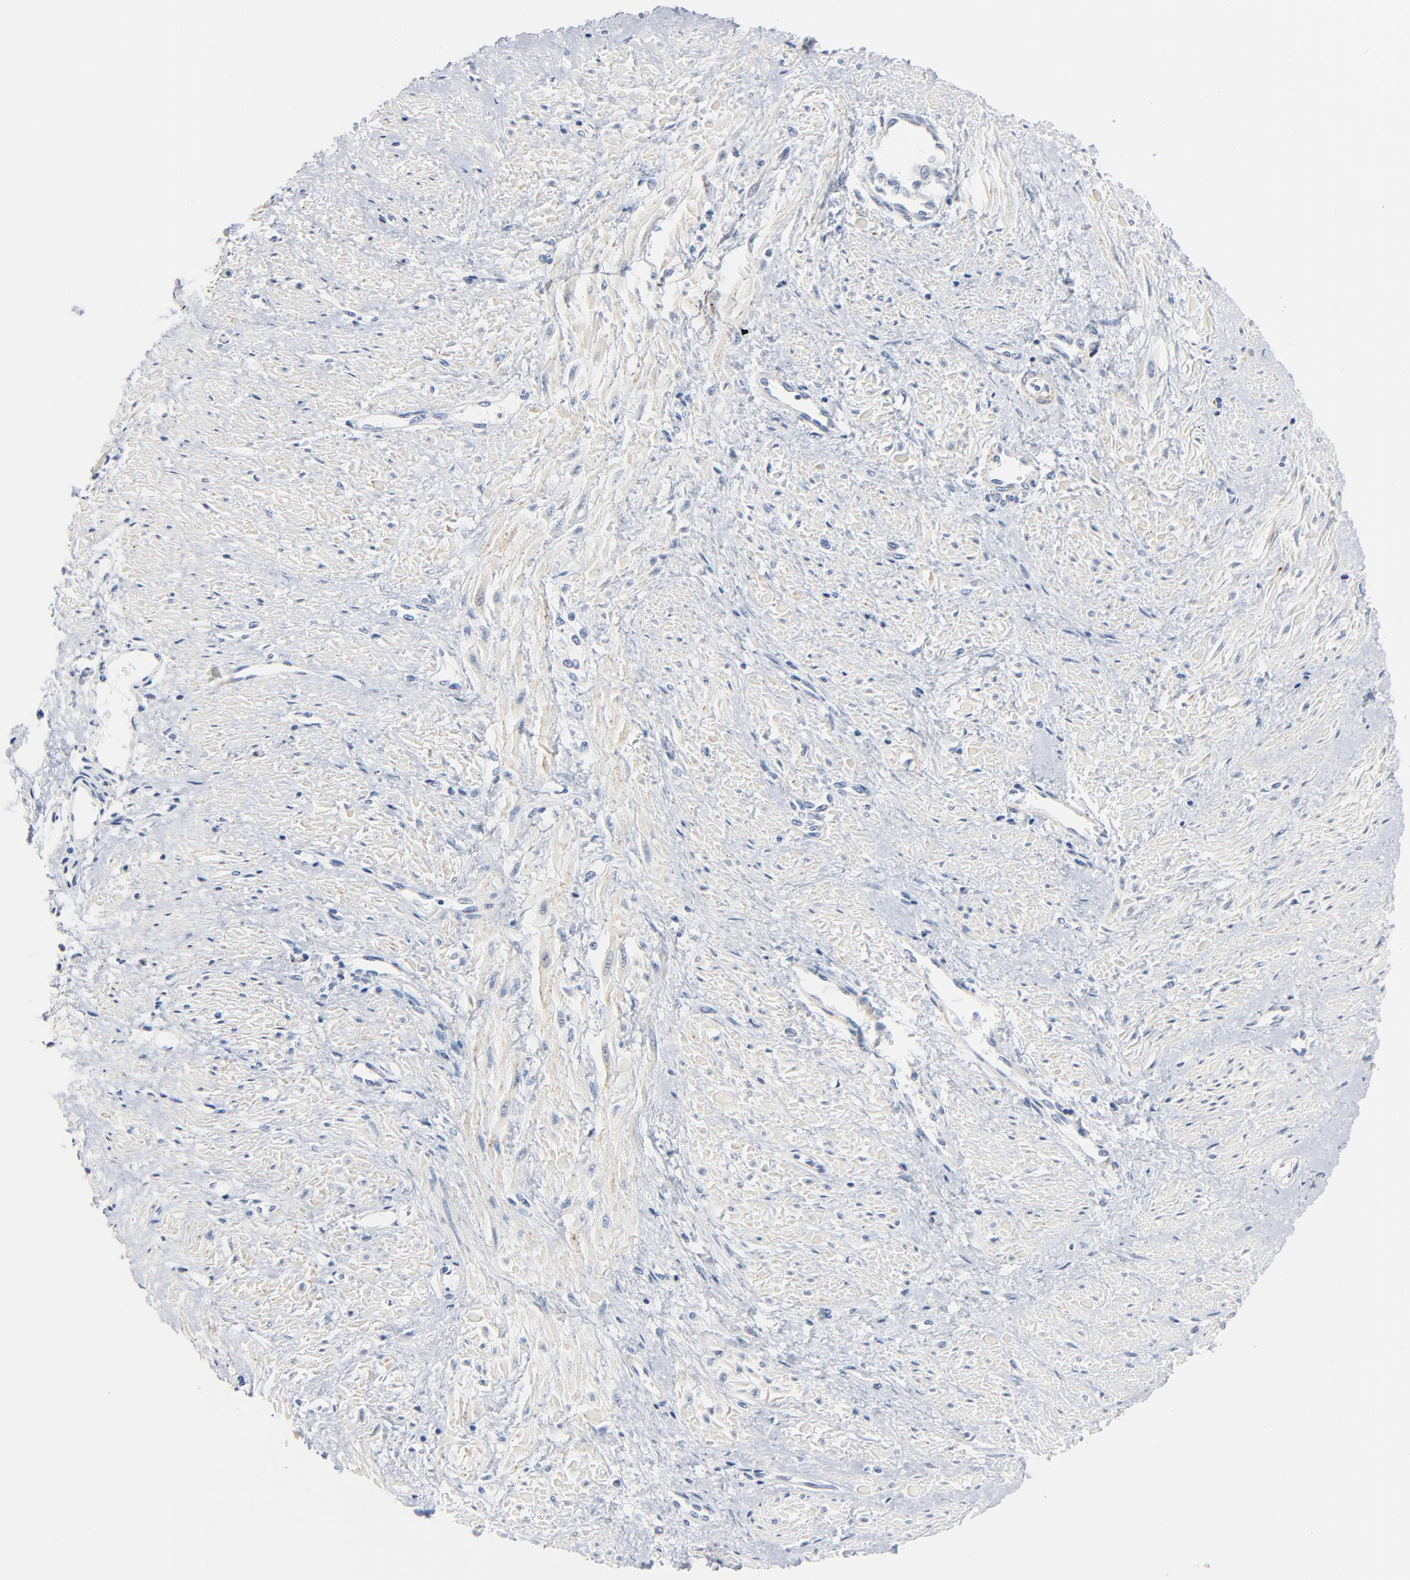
{"staining": {"intensity": "negative", "quantity": "none", "location": "none"}, "tissue": "smooth muscle", "cell_type": "Smooth muscle cells", "image_type": "normal", "snomed": [{"axis": "morphology", "description": "Normal tissue, NOS"}, {"axis": "topography", "description": "Smooth muscle"}, {"axis": "topography", "description": "Uterus"}], "caption": "A photomicrograph of smooth muscle stained for a protein shows no brown staining in smooth muscle cells. The staining is performed using DAB brown chromogen with nuclei counter-stained in using hematoxylin.", "gene": "IFT43", "patient": {"sex": "female", "age": 39}}